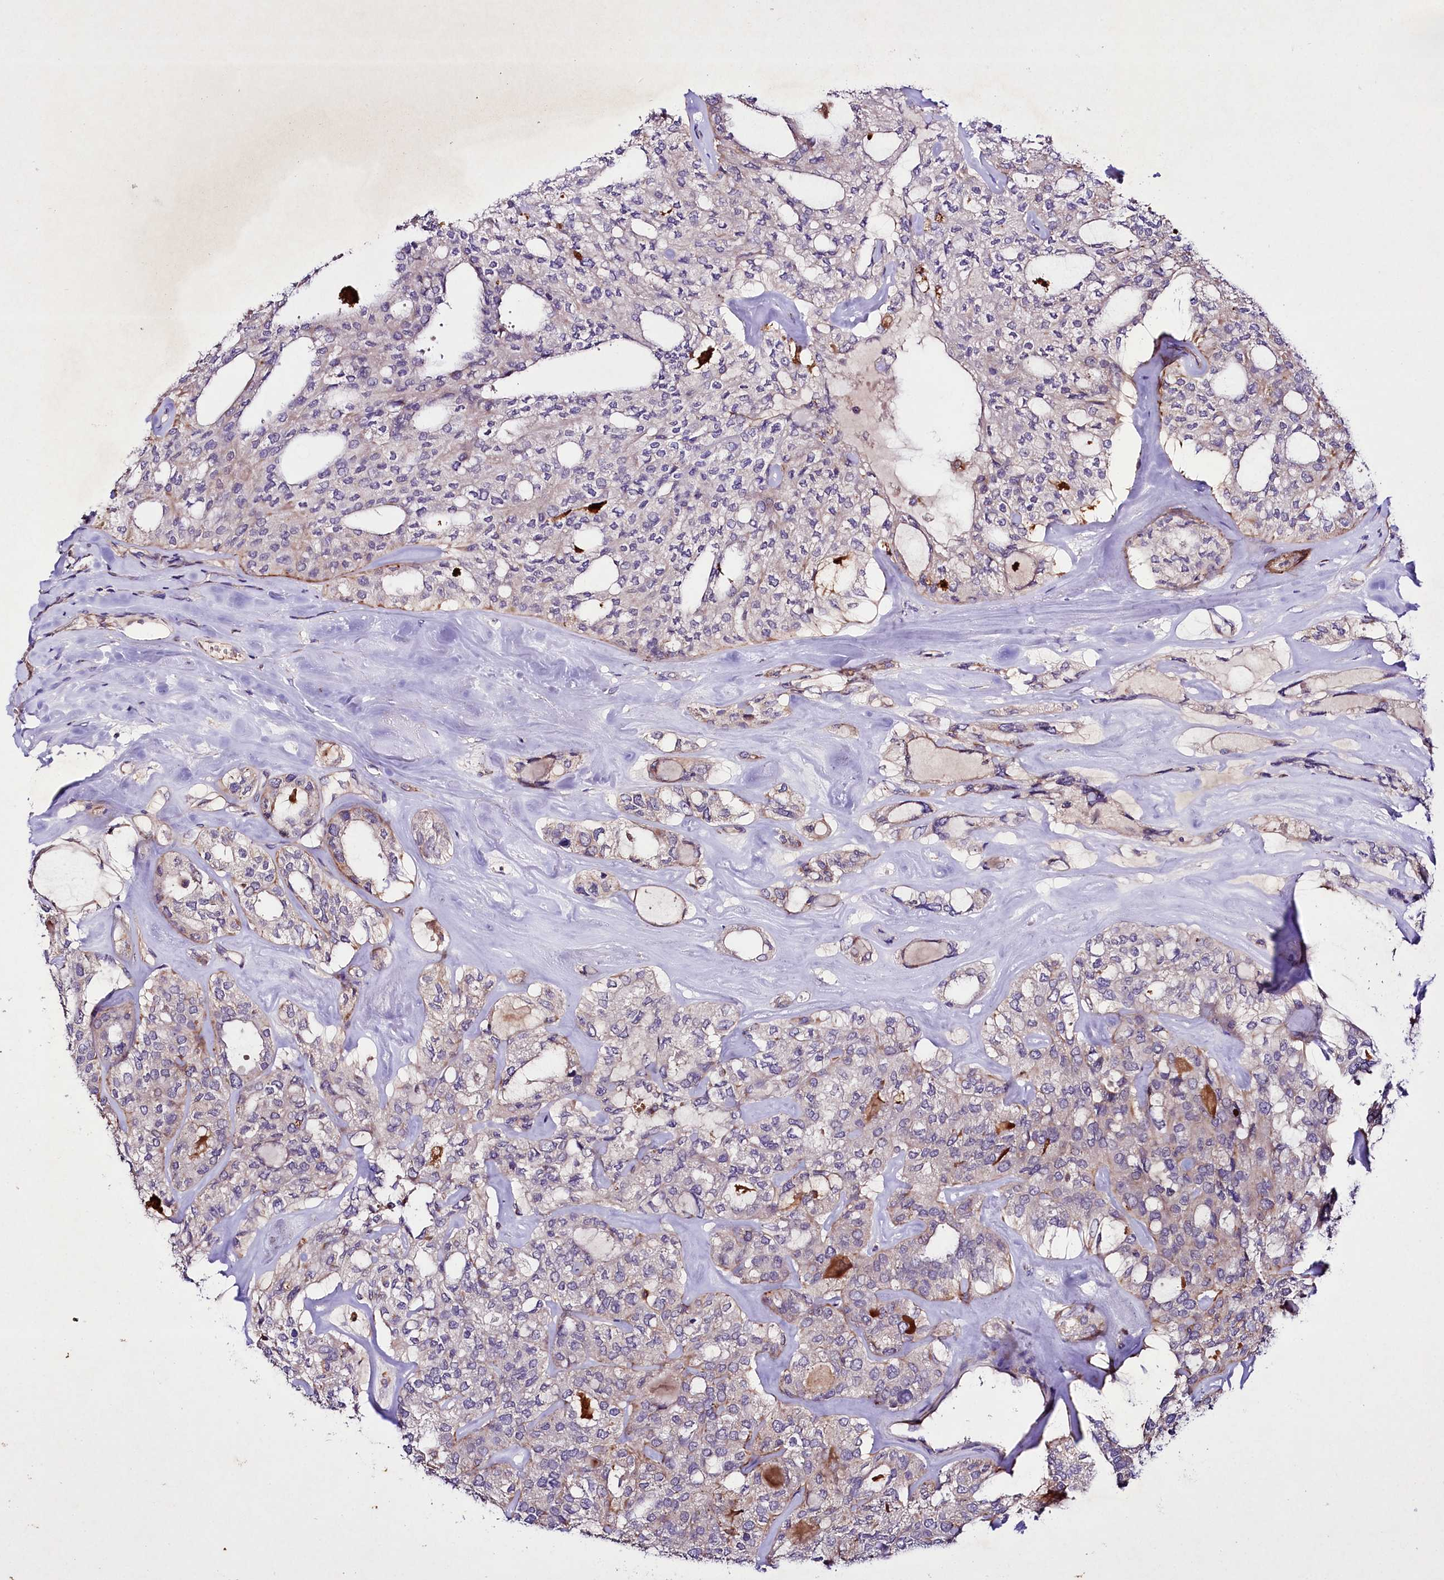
{"staining": {"intensity": "negative", "quantity": "none", "location": "none"}, "tissue": "thyroid cancer", "cell_type": "Tumor cells", "image_type": "cancer", "snomed": [{"axis": "morphology", "description": "Follicular adenoma carcinoma, NOS"}, {"axis": "topography", "description": "Thyroid gland"}], "caption": "IHC photomicrograph of human thyroid cancer (follicular adenoma carcinoma) stained for a protein (brown), which shows no positivity in tumor cells.", "gene": "SLC7A1", "patient": {"sex": "male", "age": 75}}